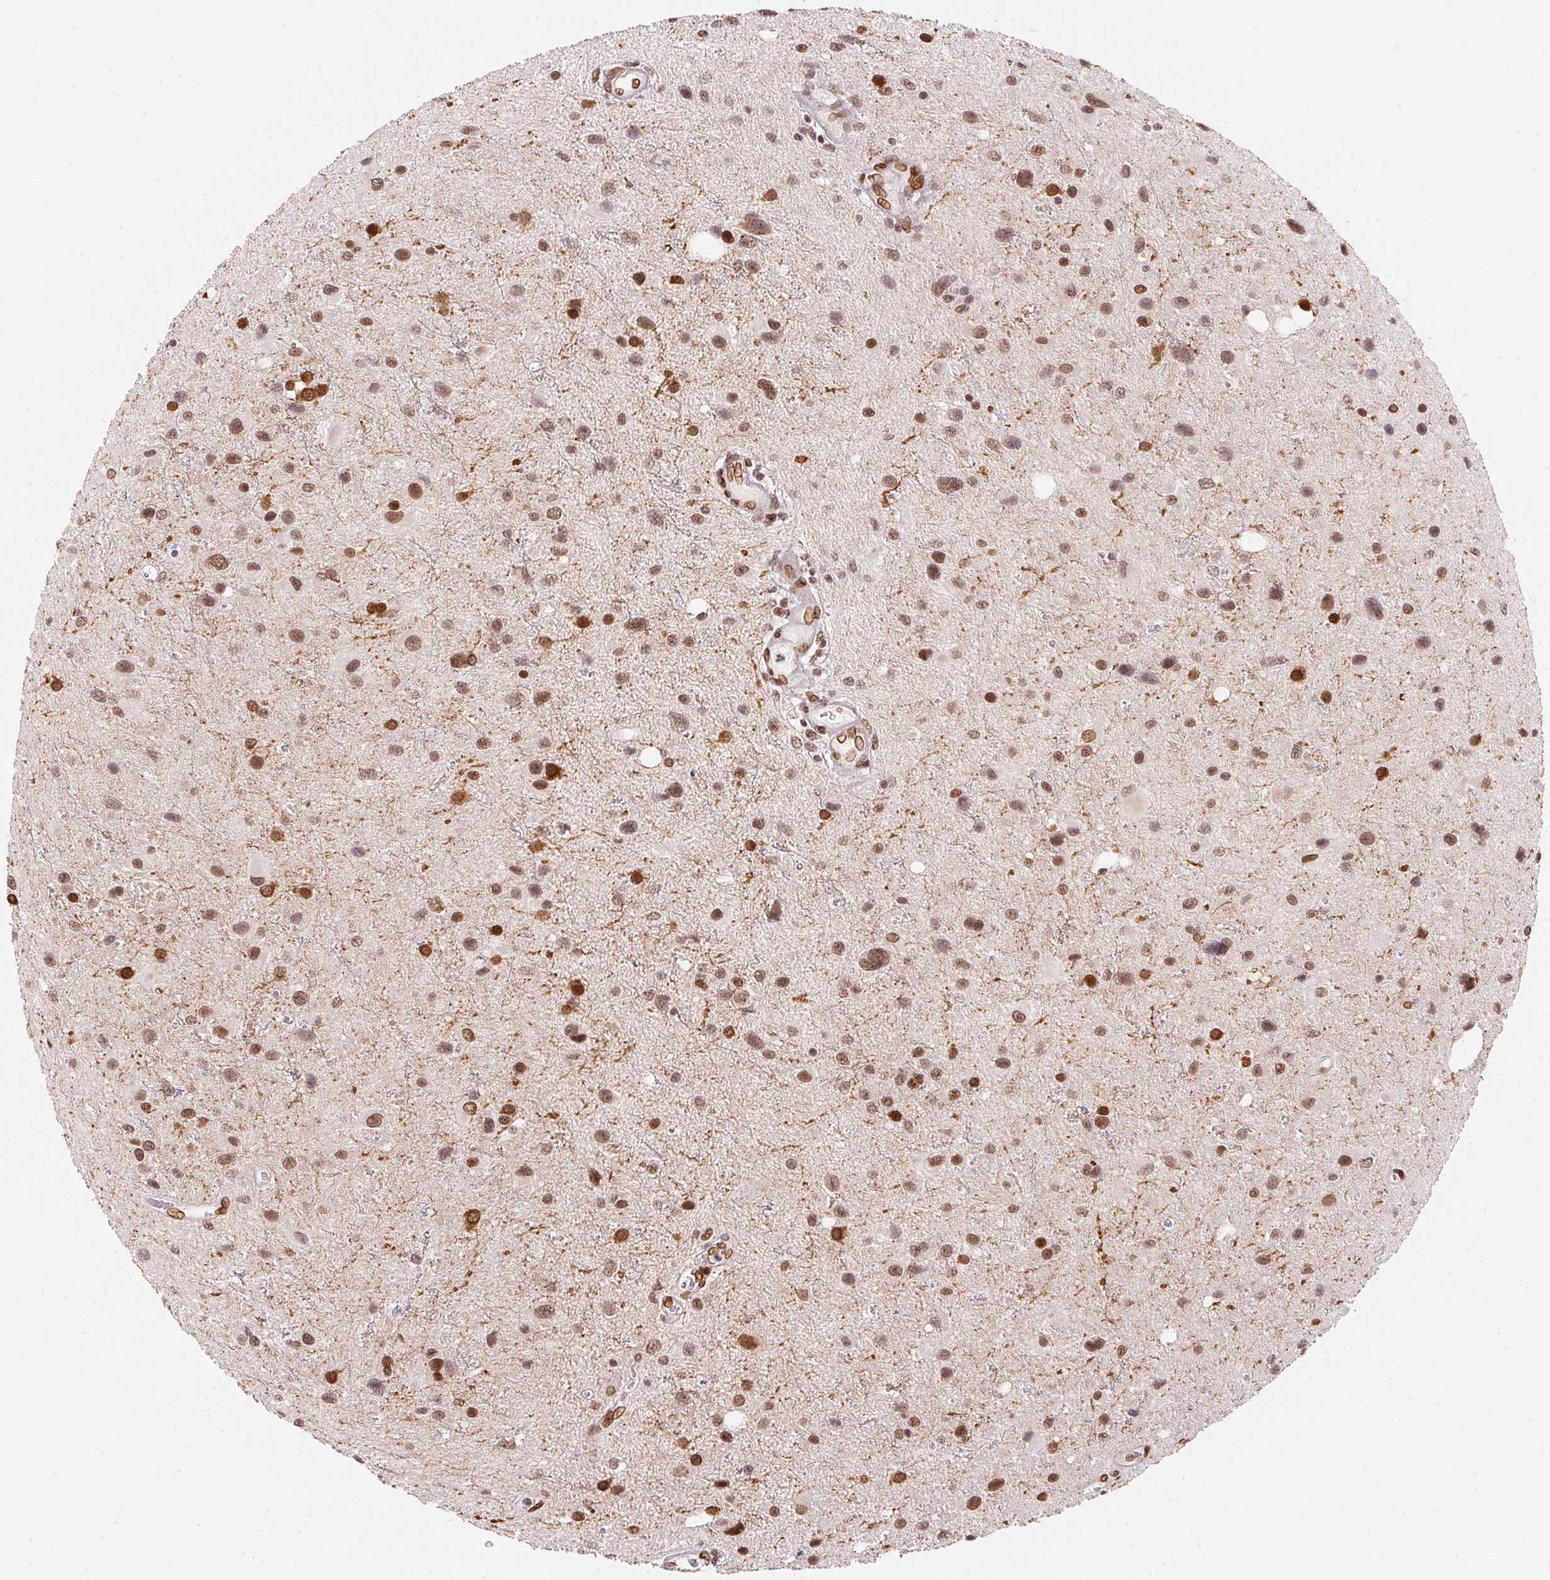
{"staining": {"intensity": "strong", "quantity": ">75%", "location": "nuclear"}, "tissue": "glioma", "cell_type": "Tumor cells", "image_type": "cancer", "snomed": [{"axis": "morphology", "description": "Glioma, malignant, Low grade"}, {"axis": "topography", "description": "Brain"}], "caption": "Malignant glioma (low-grade) stained with a protein marker displays strong staining in tumor cells.", "gene": "SAP30BP", "patient": {"sex": "female", "age": 32}}